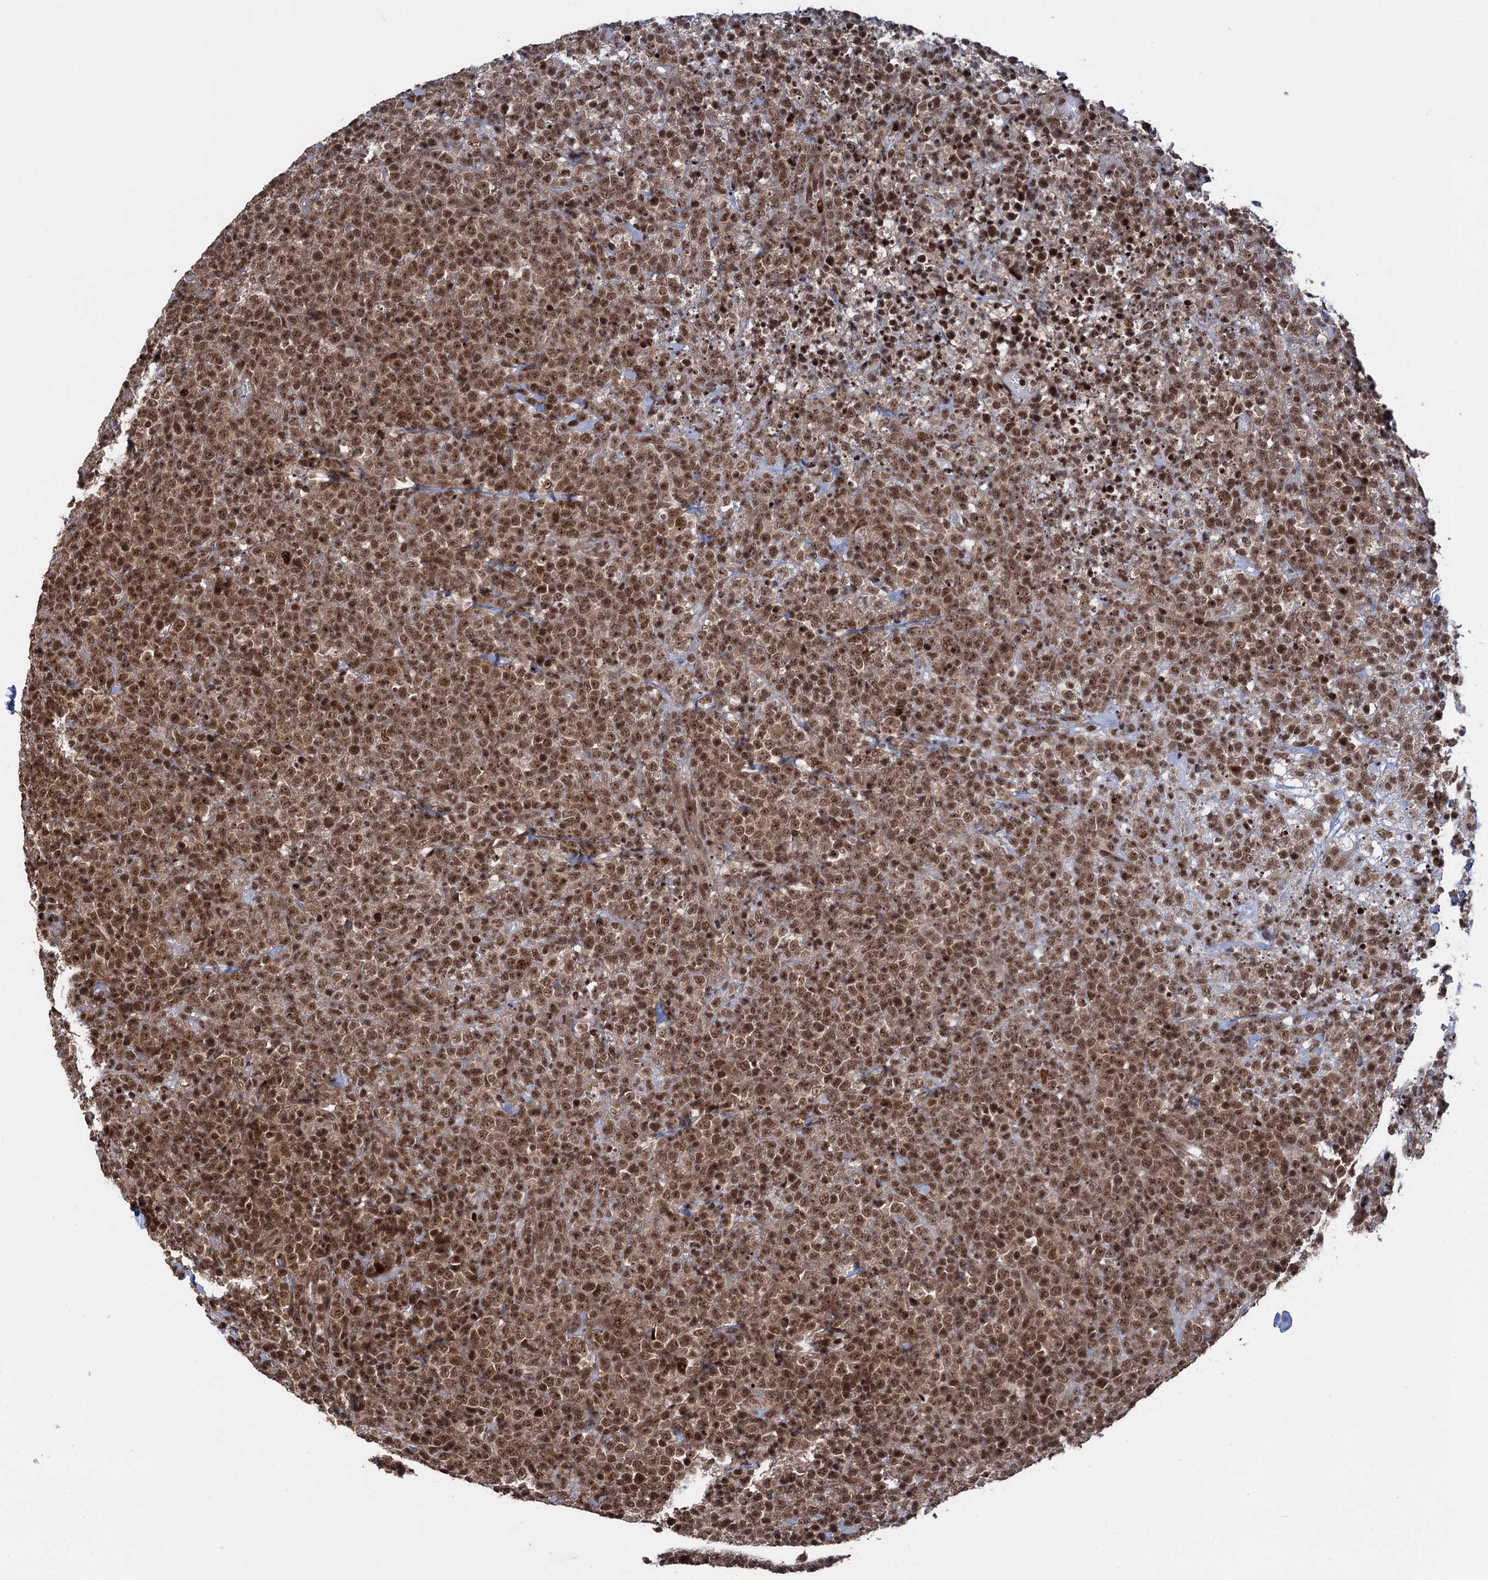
{"staining": {"intensity": "moderate", "quantity": ">75%", "location": "nuclear"}, "tissue": "lymphoma", "cell_type": "Tumor cells", "image_type": "cancer", "snomed": [{"axis": "morphology", "description": "Malignant lymphoma, non-Hodgkin's type, High grade"}, {"axis": "topography", "description": "Colon"}], "caption": "Human lymphoma stained for a protein (brown) reveals moderate nuclear positive staining in approximately >75% of tumor cells.", "gene": "ZNF169", "patient": {"sex": "female", "age": 53}}